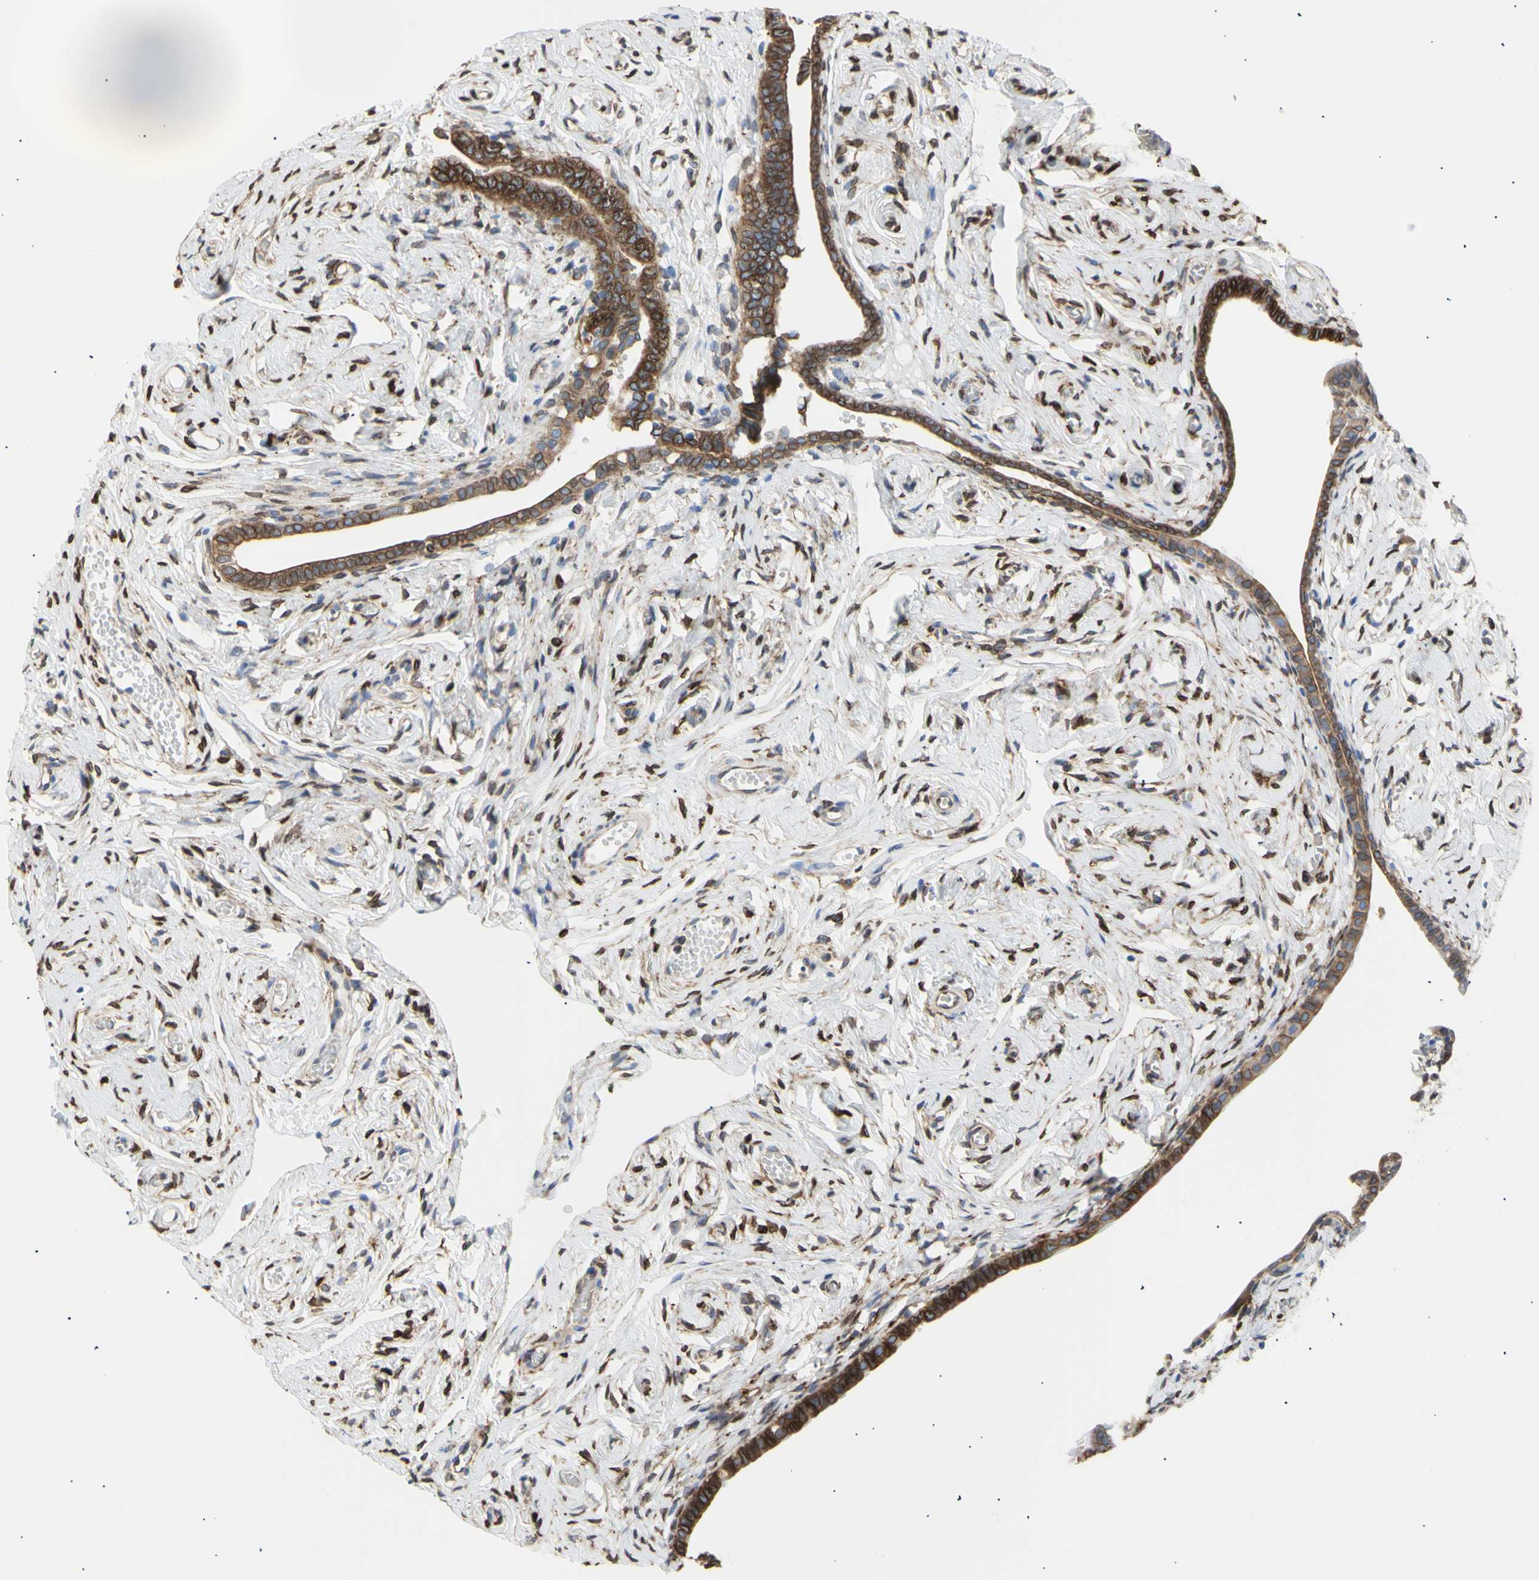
{"staining": {"intensity": "moderate", "quantity": ">75%", "location": "cytoplasmic/membranous"}, "tissue": "fallopian tube", "cell_type": "Glandular cells", "image_type": "normal", "snomed": [{"axis": "morphology", "description": "Normal tissue, NOS"}, {"axis": "topography", "description": "Fallopian tube"}], "caption": "Brown immunohistochemical staining in benign human fallopian tube reveals moderate cytoplasmic/membranous expression in about >75% of glandular cells. The protein of interest is shown in brown color, while the nuclei are stained blue.", "gene": "ERLIN1", "patient": {"sex": "female", "age": 71}}